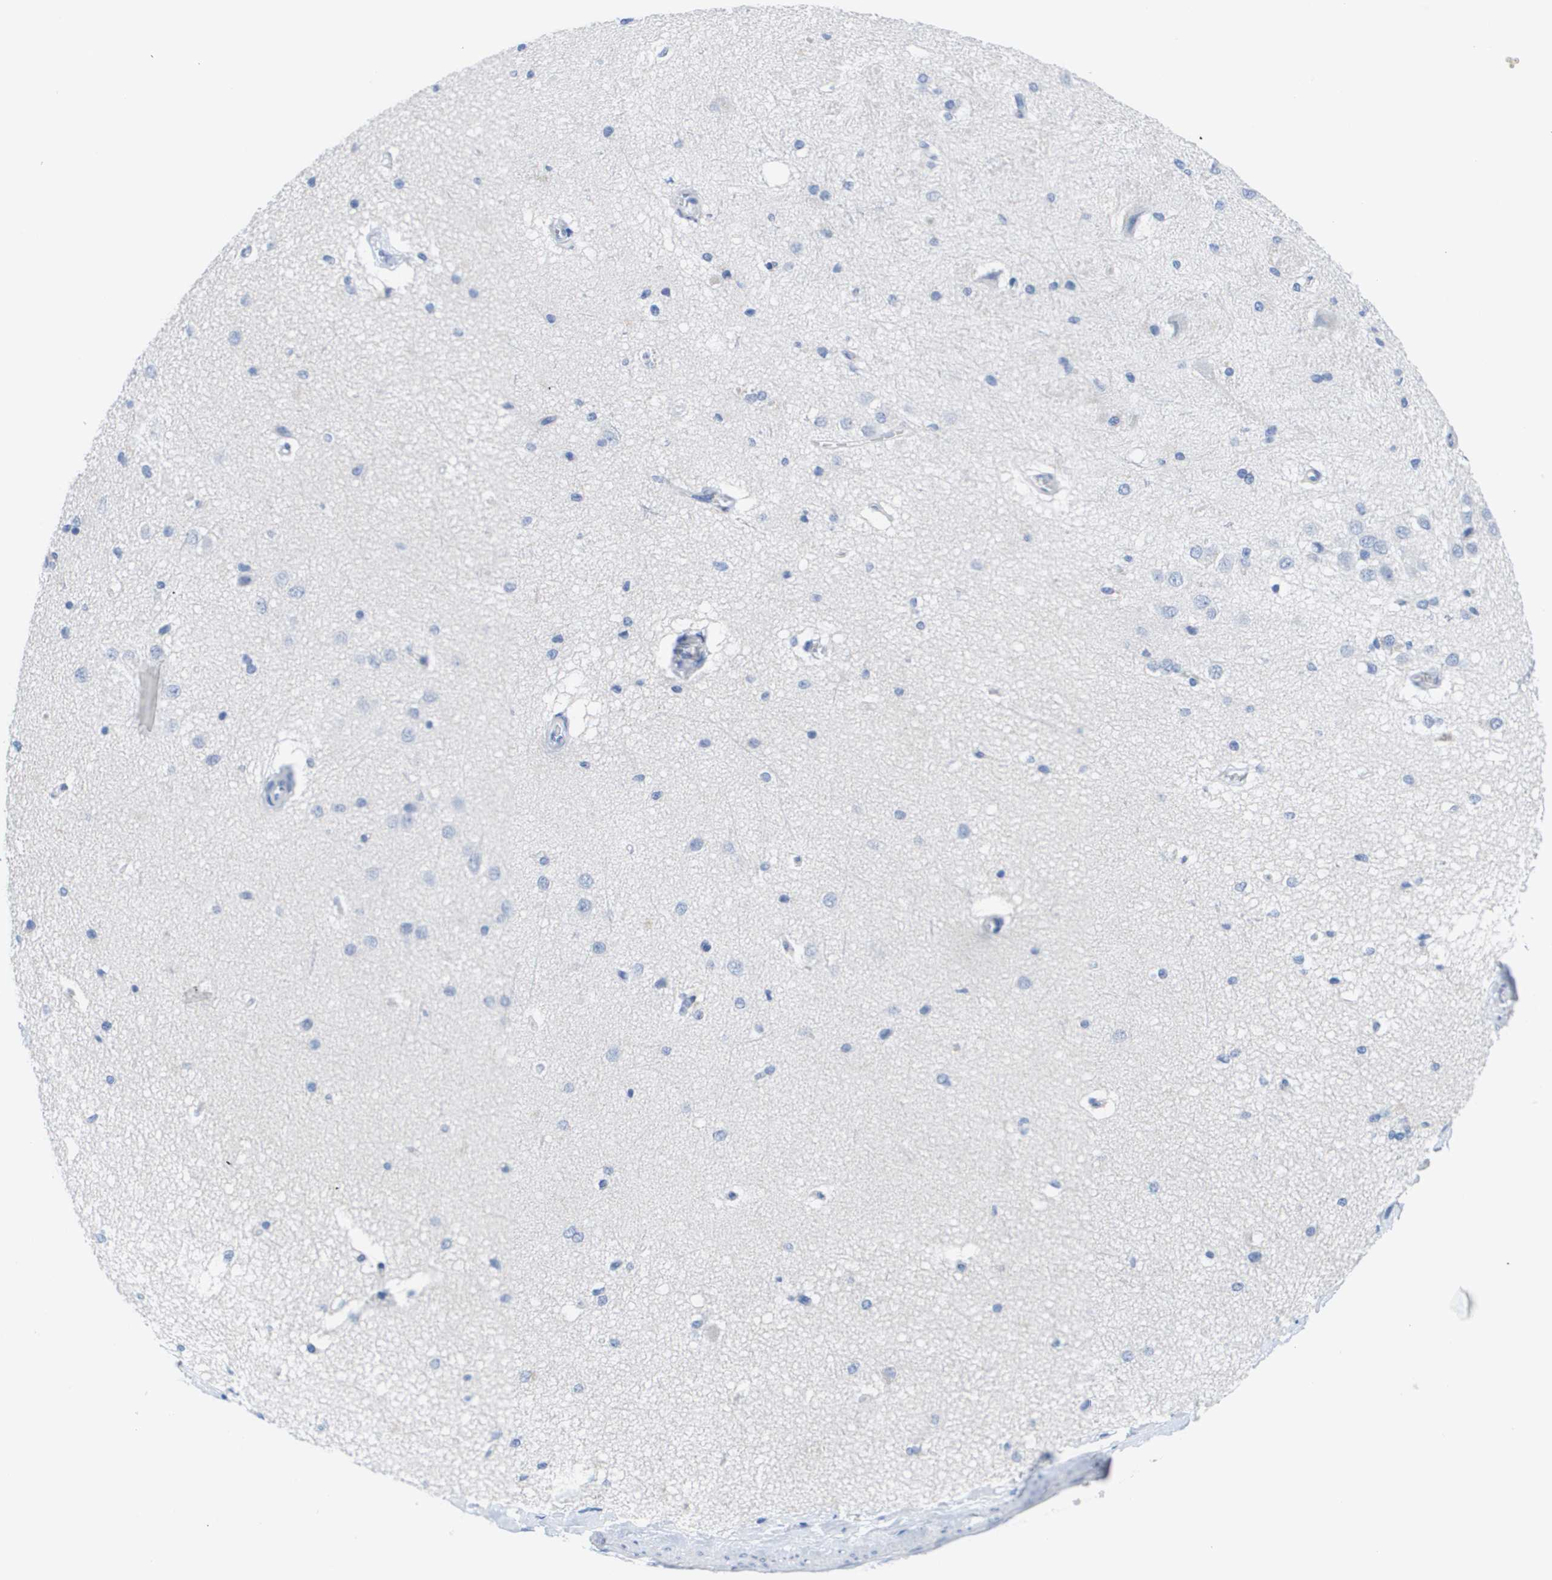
{"staining": {"intensity": "negative", "quantity": "none", "location": "none"}, "tissue": "hippocampus", "cell_type": "Glial cells", "image_type": "normal", "snomed": [{"axis": "morphology", "description": "Normal tissue, NOS"}, {"axis": "topography", "description": "Hippocampus"}], "caption": "This image is of unremarkable hippocampus stained with immunohistochemistry to label a protein in brown with the nuclei are counter-stained blue. There is no staining in glial cells. The staining was performed using DAB (3,3'-diaminobenzidine) to visualize the protein expression in brown, while the nuclei were stained in blue with hematoxylin (Magnification: 20x).", "gene": "APOA1", "patient": {"sex": "male", "age": 45}}